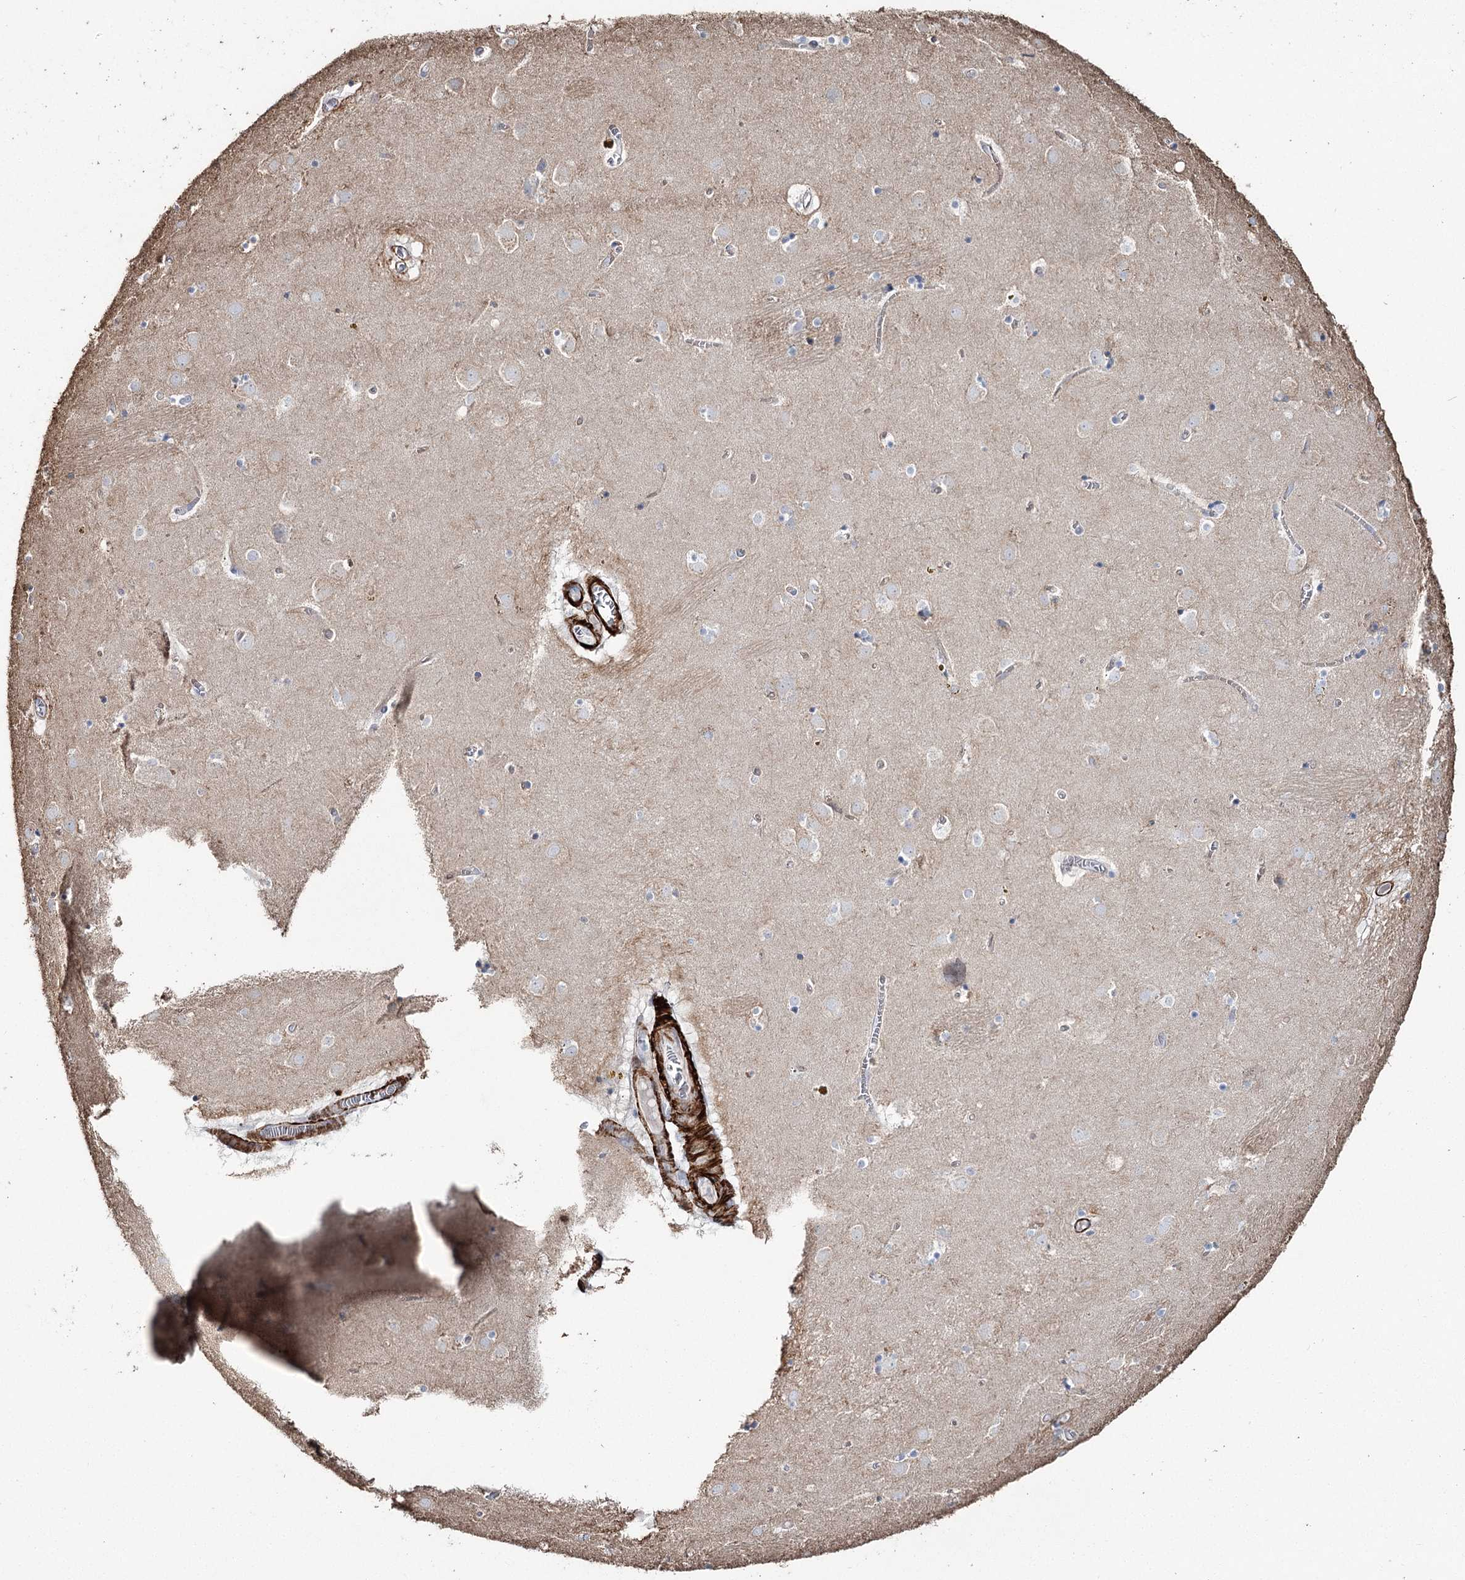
{"staining": {"intensity": "negative", "quantity": "none", "location": "none"}, "tissue": "caudate", "cell_type": "Glial cells", "image_type": "normal", "snomed": [{"axis": "morphology", "description": "Normal tissue, NOS"}, {"axis": "topography", "description": "Lateral ventricle wall"}], "caption": "Histopathology image shows no significant protein staining in glial cells of normal caudate.", "gene": "SUMF1", "patient": {"sex": "male", "age": 70}}